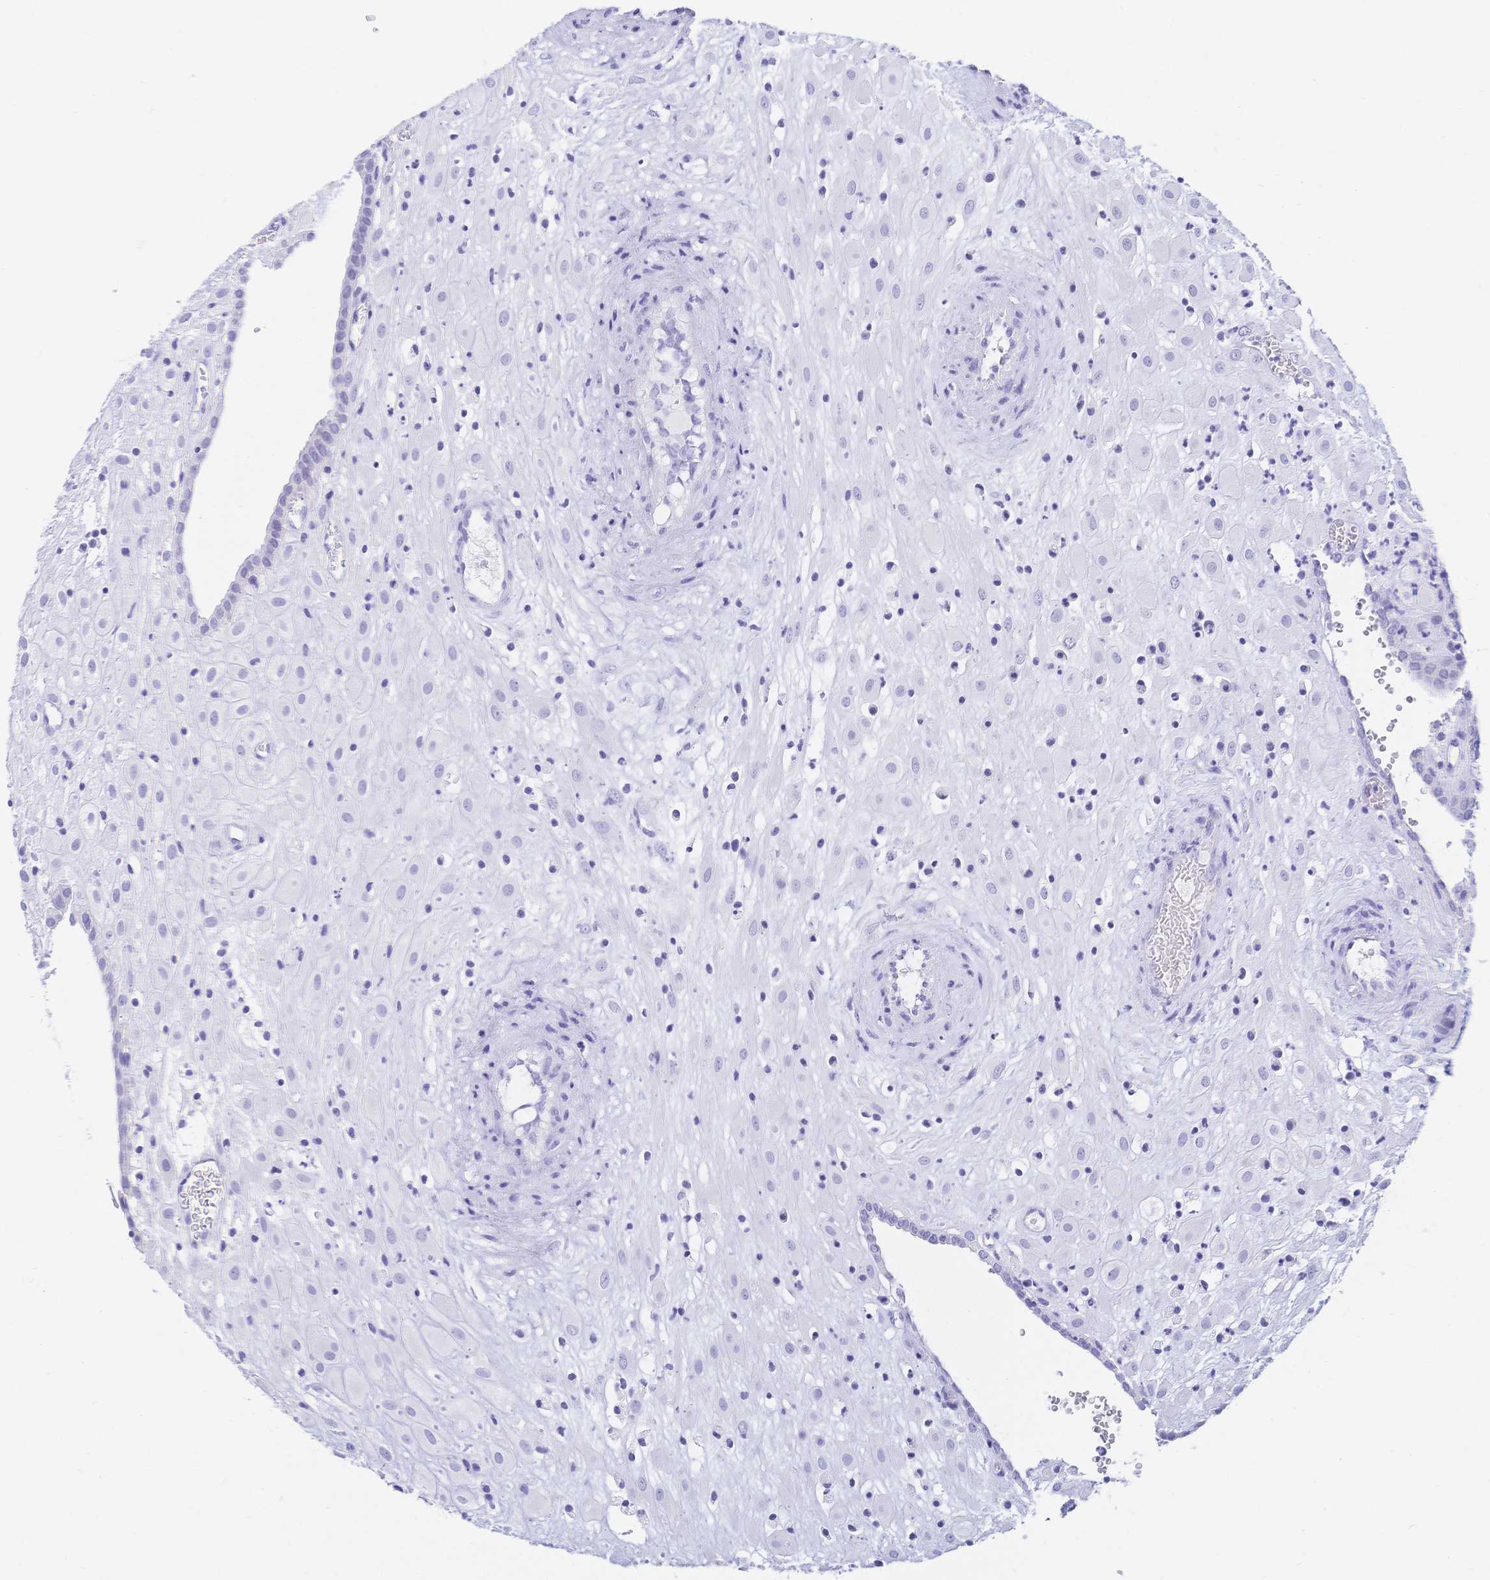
{"staining": {"intensity": "negative", "quantity": "none", "location": "none"}, "tissue": "placenta", "cell_type": "Decidual cells", "image_type": "normal", "snomed": [{"axis": "morphology", "description": "Normal tissue, NOS"}, {"axis": "topography", "description": "Placenta"}], "caption": "The photomicrograph displays no significant positivity in decidual cells of placenta.", "gene": "MEP1B", "patient": {"sex": "female", "age": 24}}